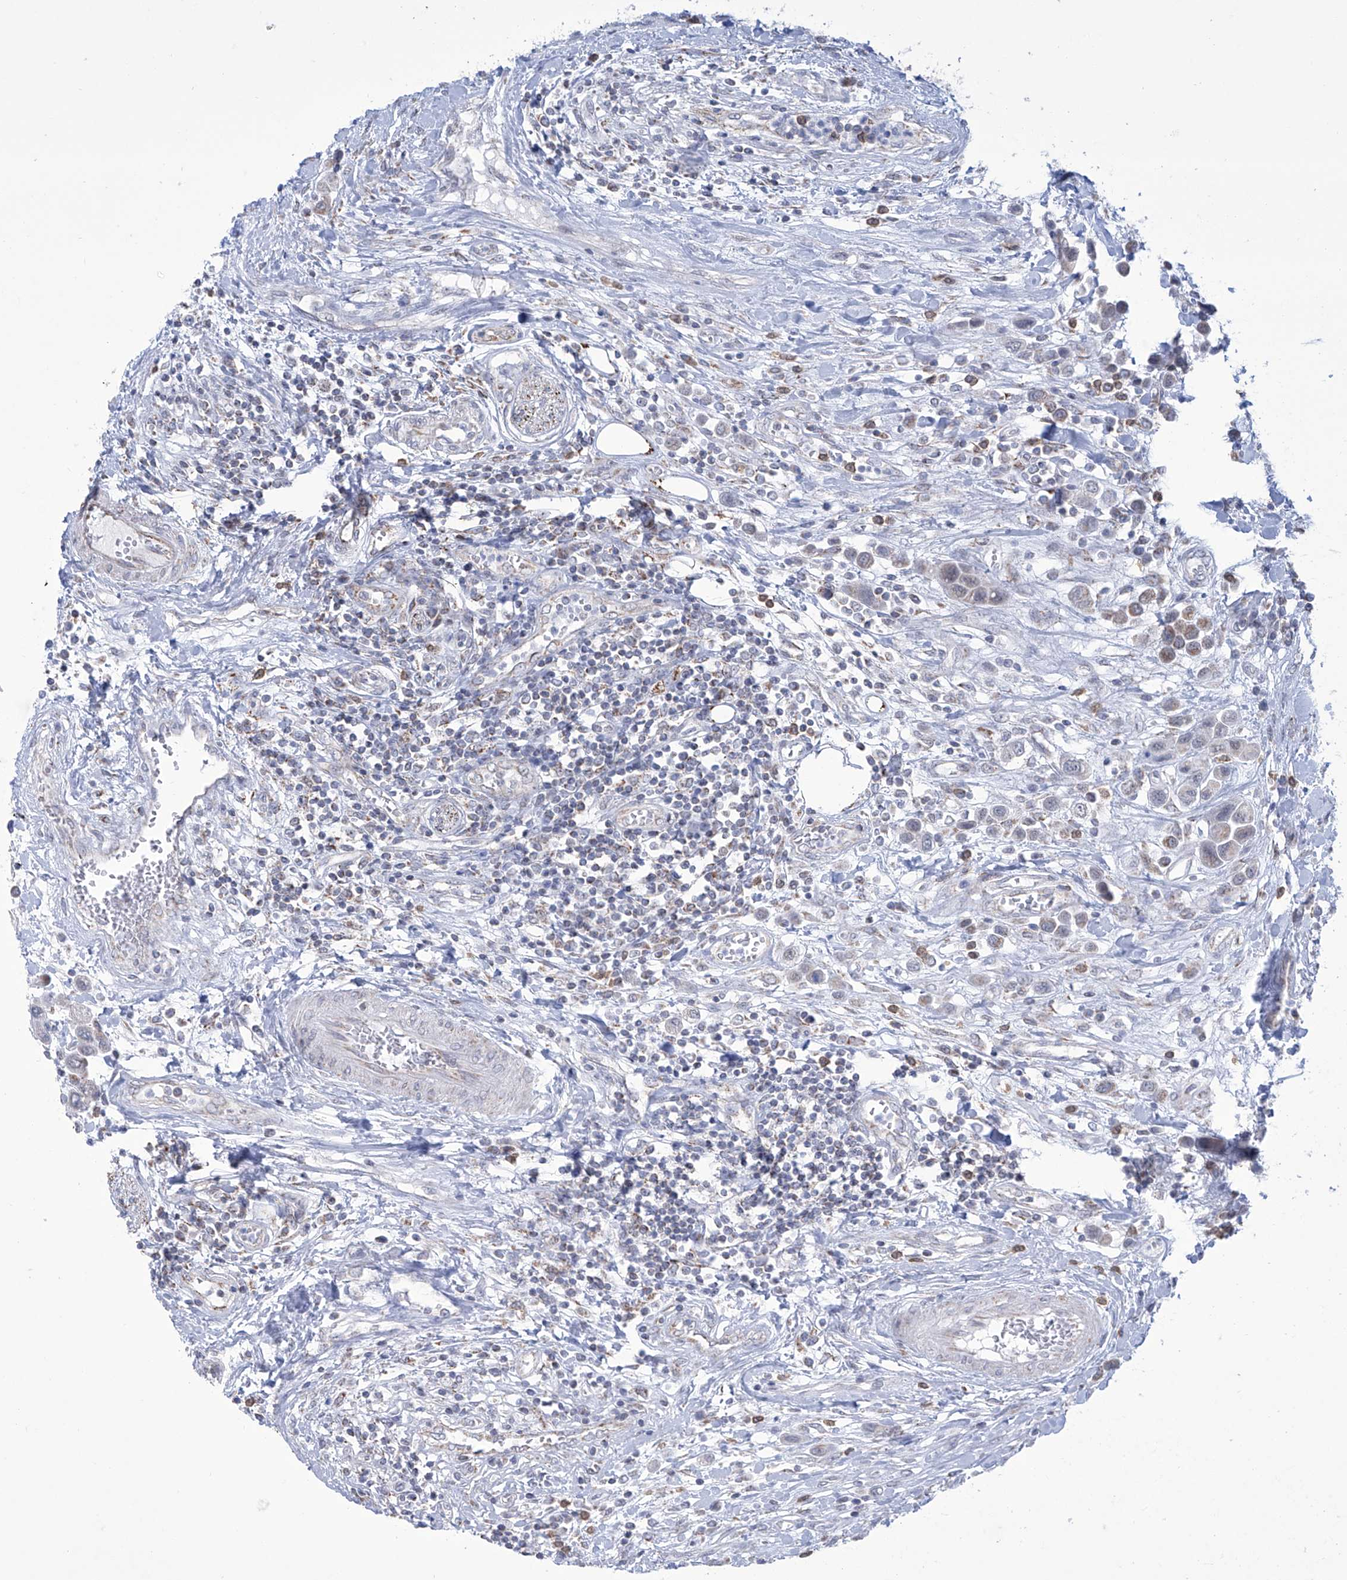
{"staining": {"intensity": "weak", "quantity": "<25%", "location": "cytoplasmic/membranous"}, "tissue": "urothelial cancer", "cell_type": "Tumor cells", "image_type": "cancer", "snomed": [{"axis": "morphology", "description": "Urothelial carcinoma, High grade"}, {"axis": "topography", "description": "Urinary bladder"}], "caption": "An IHC photomicrograph of urothelial cancer is shown. There is no staining in tumor cells of urothelial cancer.", "gene": "ALDH6A1", "patient": {"sex": "male", "age": 50}}